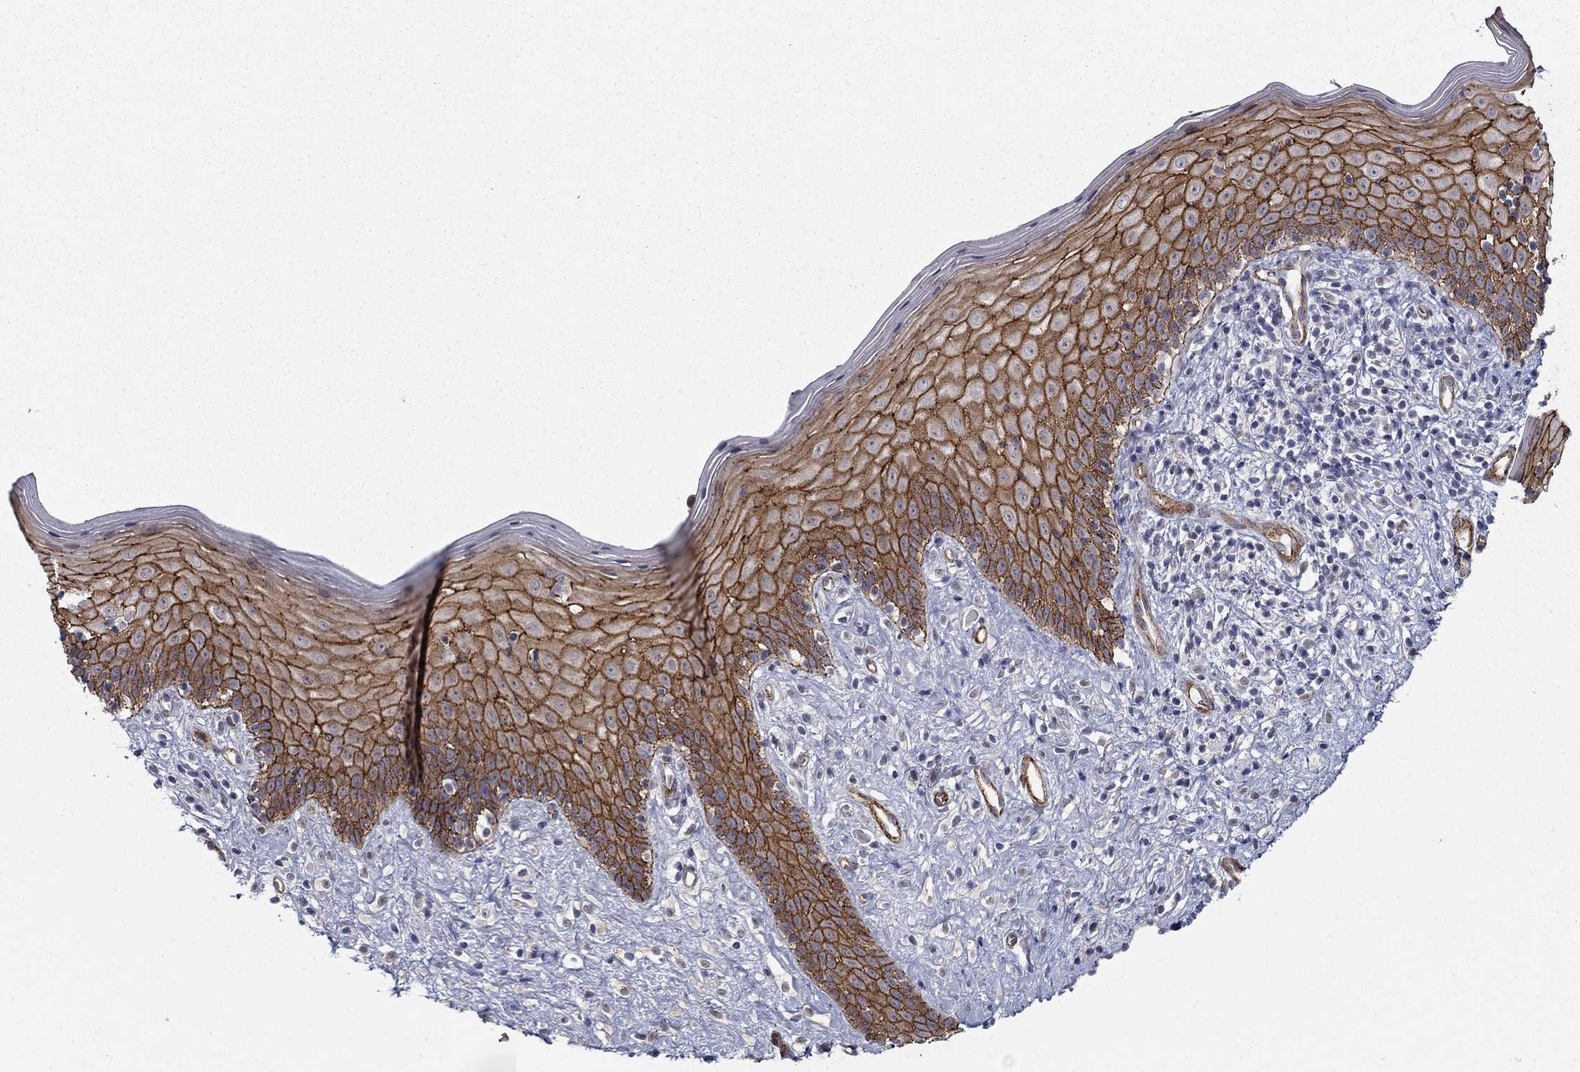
{"staining": {"intensity": "strong", "quantity": ">75%", "location": "cytoplasmic/membranous"}, "tissue": "vagina", "cell_type": "Squamous epithelial cells", "image_type": "normal", "snomed": [{"axis": "morphology", "description": "Normal tissue, NOS"}, {"axis": "topography", "description": "Vagina"}], "caption": "Brown immunohistochemical staining in benign vagina demonstrates strong cytoplasmic/membranous positivity in approximately >75% of squamous epithelial cells. Nuclei are stained in blue.", "gene": "KRBA1", "patient": {"sex": "female", "age": 47}}